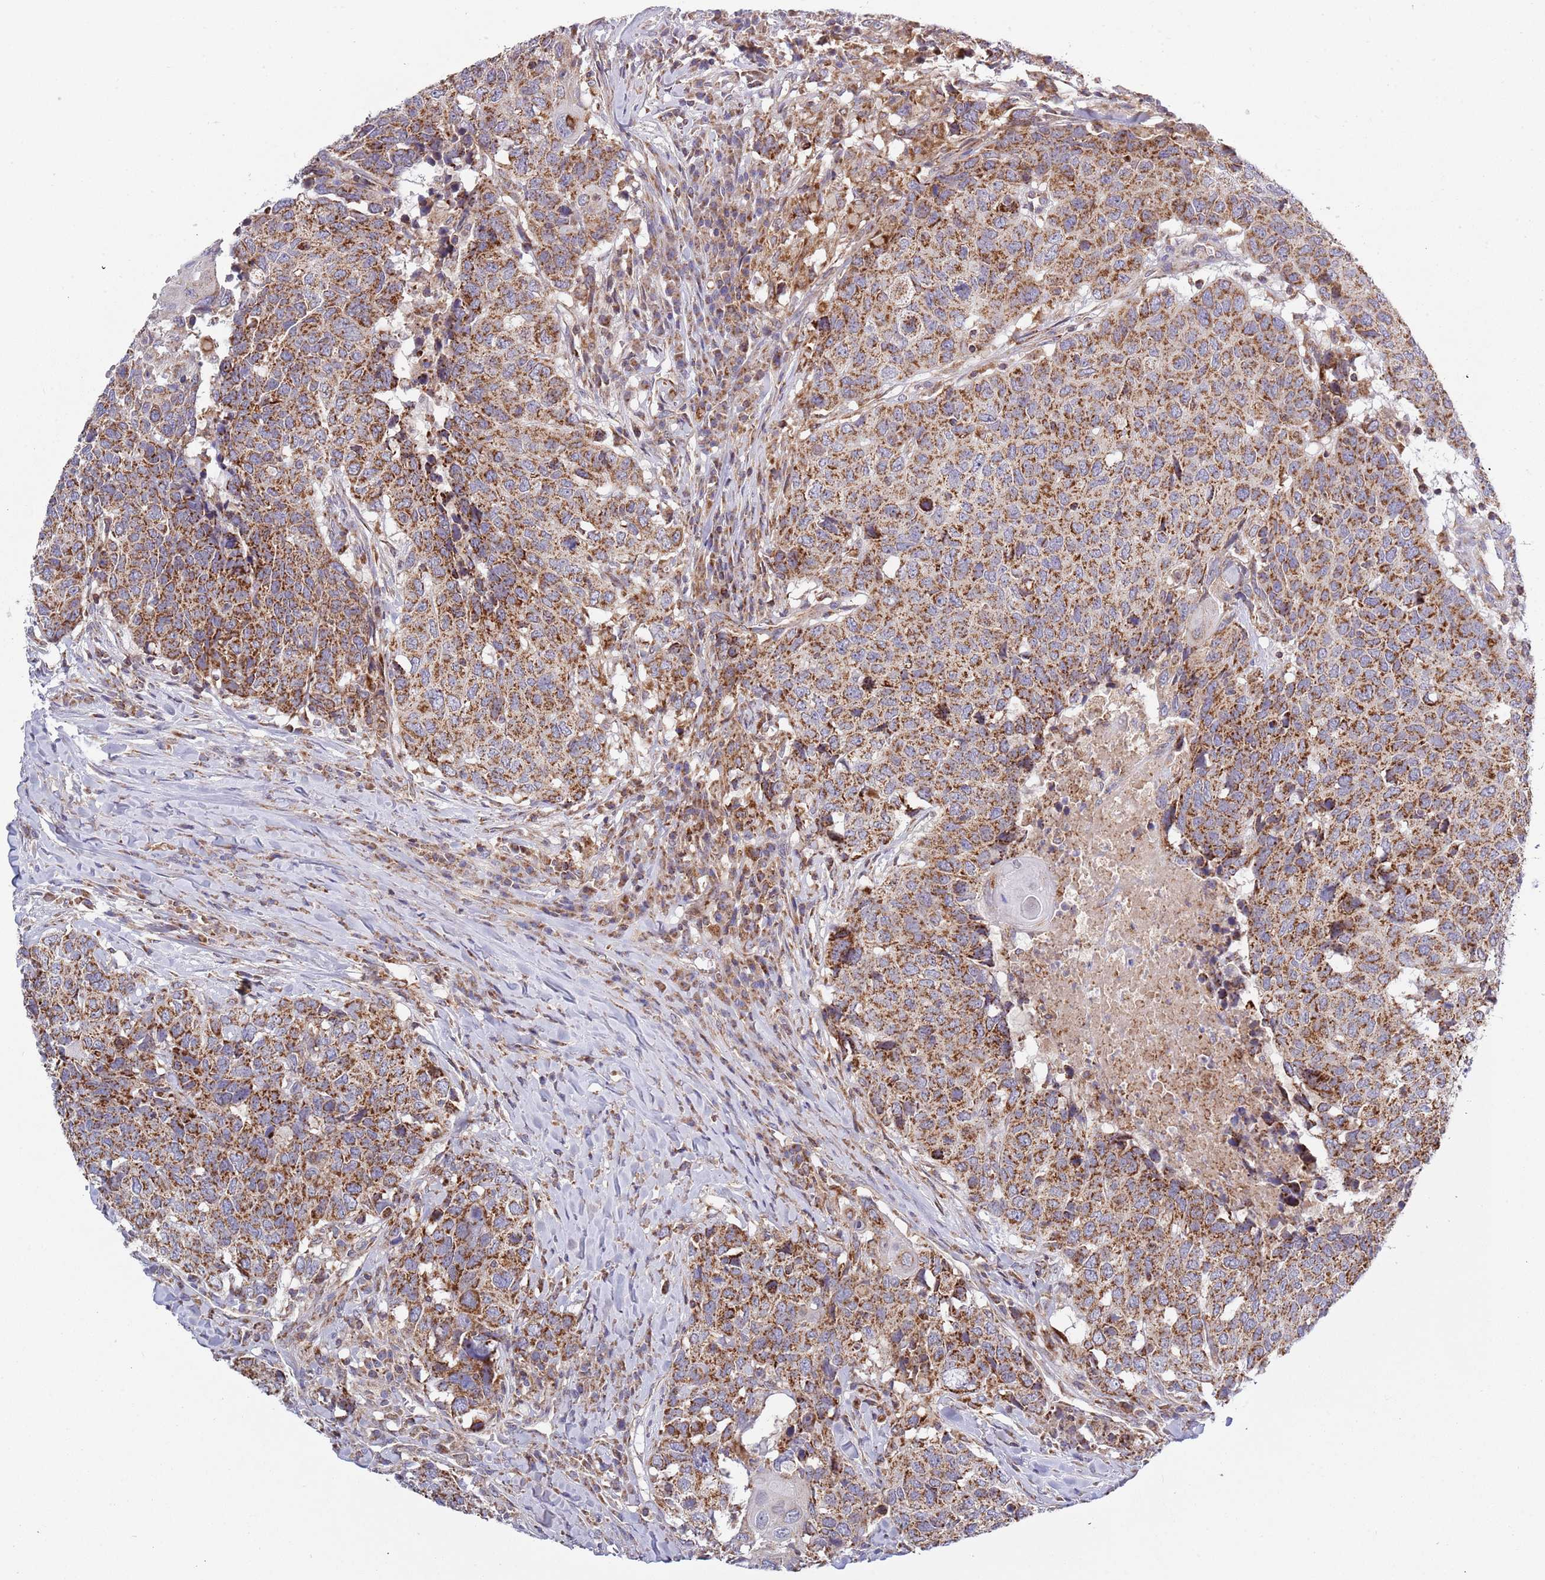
{"staining": {"intensity": "moderate", "quantity": ">75%", "location": "cytoplasmic/membranous"}, "tissue": "head and neck cancer", "cell_type": "Tumor cells", "image_type": "cancer", "snomed": [{"axis": "morphology", "description": "Normal tissue, NOS"}, {"axis": "morphology", "description": "Squamous cell carcinoma, NOS"}, {"axis": "topography", "description": "Skeletal muscle"}, {"axis": "topography", "description": "Vascular tissue"}, {"axis": "topography", "description": "Peripheral nerve tissue"}, {"axis": "topography", "description": "Head-Neck"}], "caption": "About >75% of tumor cells in human squamous cell carcinoma (head and neck) demonstrate moderate cytoplasmic/membranous protein positivity as visualized by brown immunohistochemical staining.", "gene": "IRS4", "patient": {"sex": "male", "age": 66}}